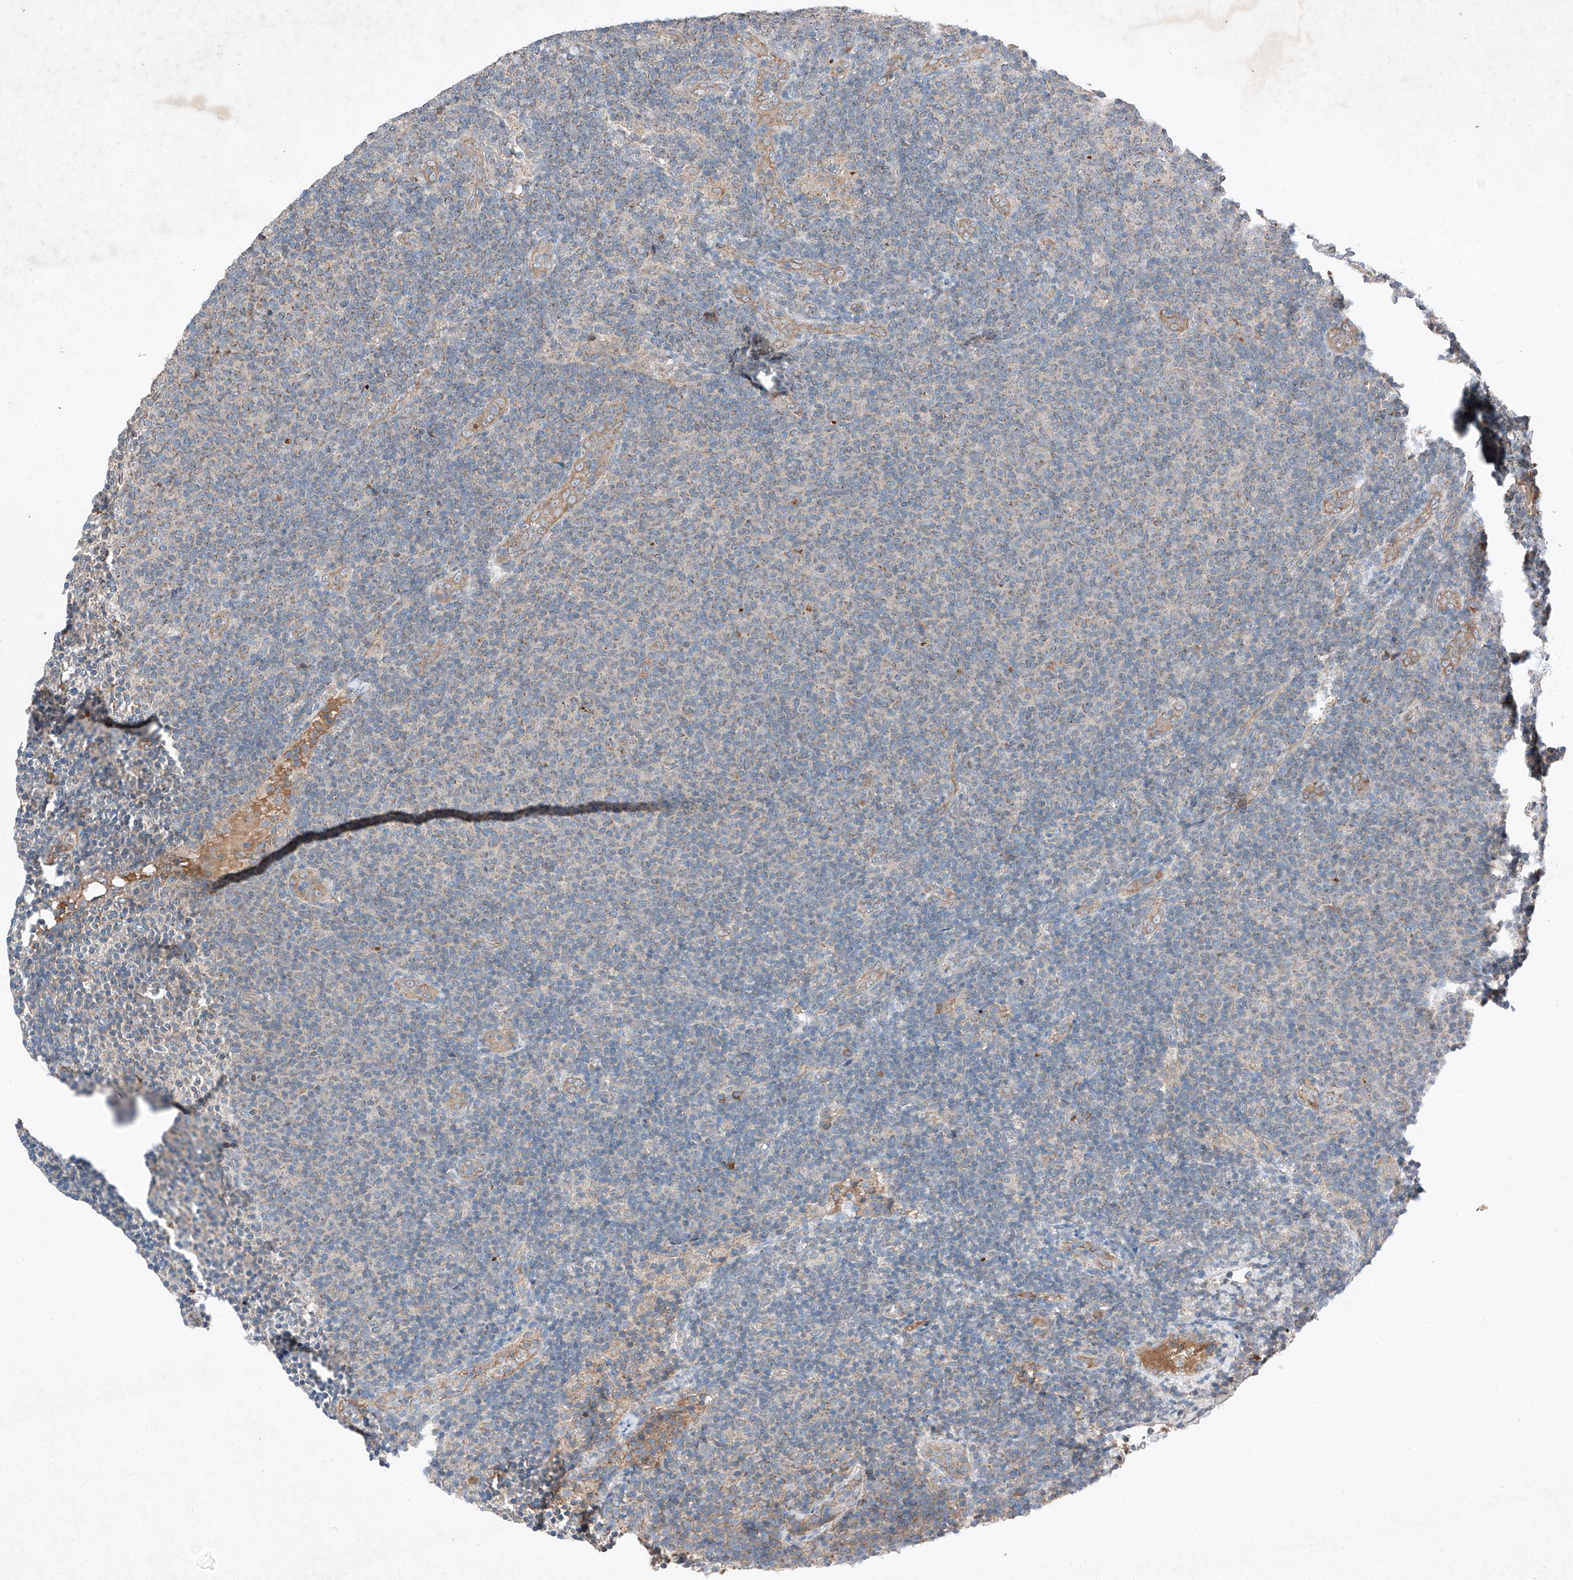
{"staining": {"intensity": "weak", "quantity": "25%-75%", "location": "cytoplasmic/membranous"}, "tissue": "lymphoma", "cell_type": "Tumor cells", "image_type": "cancer", "snomed": [{"axis": "morphology", "description": "Malignant lymphoma, non-Hodgkin's type, Low grade"}, {"axis": "topography", "description": "Lymph node"}], "caption": "This photomicrograph shows immunohistochemistry (IHC) staining of malignant lymphoma, non-Hodgkin's type (low-grade), with low weak cytoplasmic/membranous staining in about 25%-75% of tumor cells.", "gene": "RUSC1", "patient": {"sex": "male", "age": 66}}